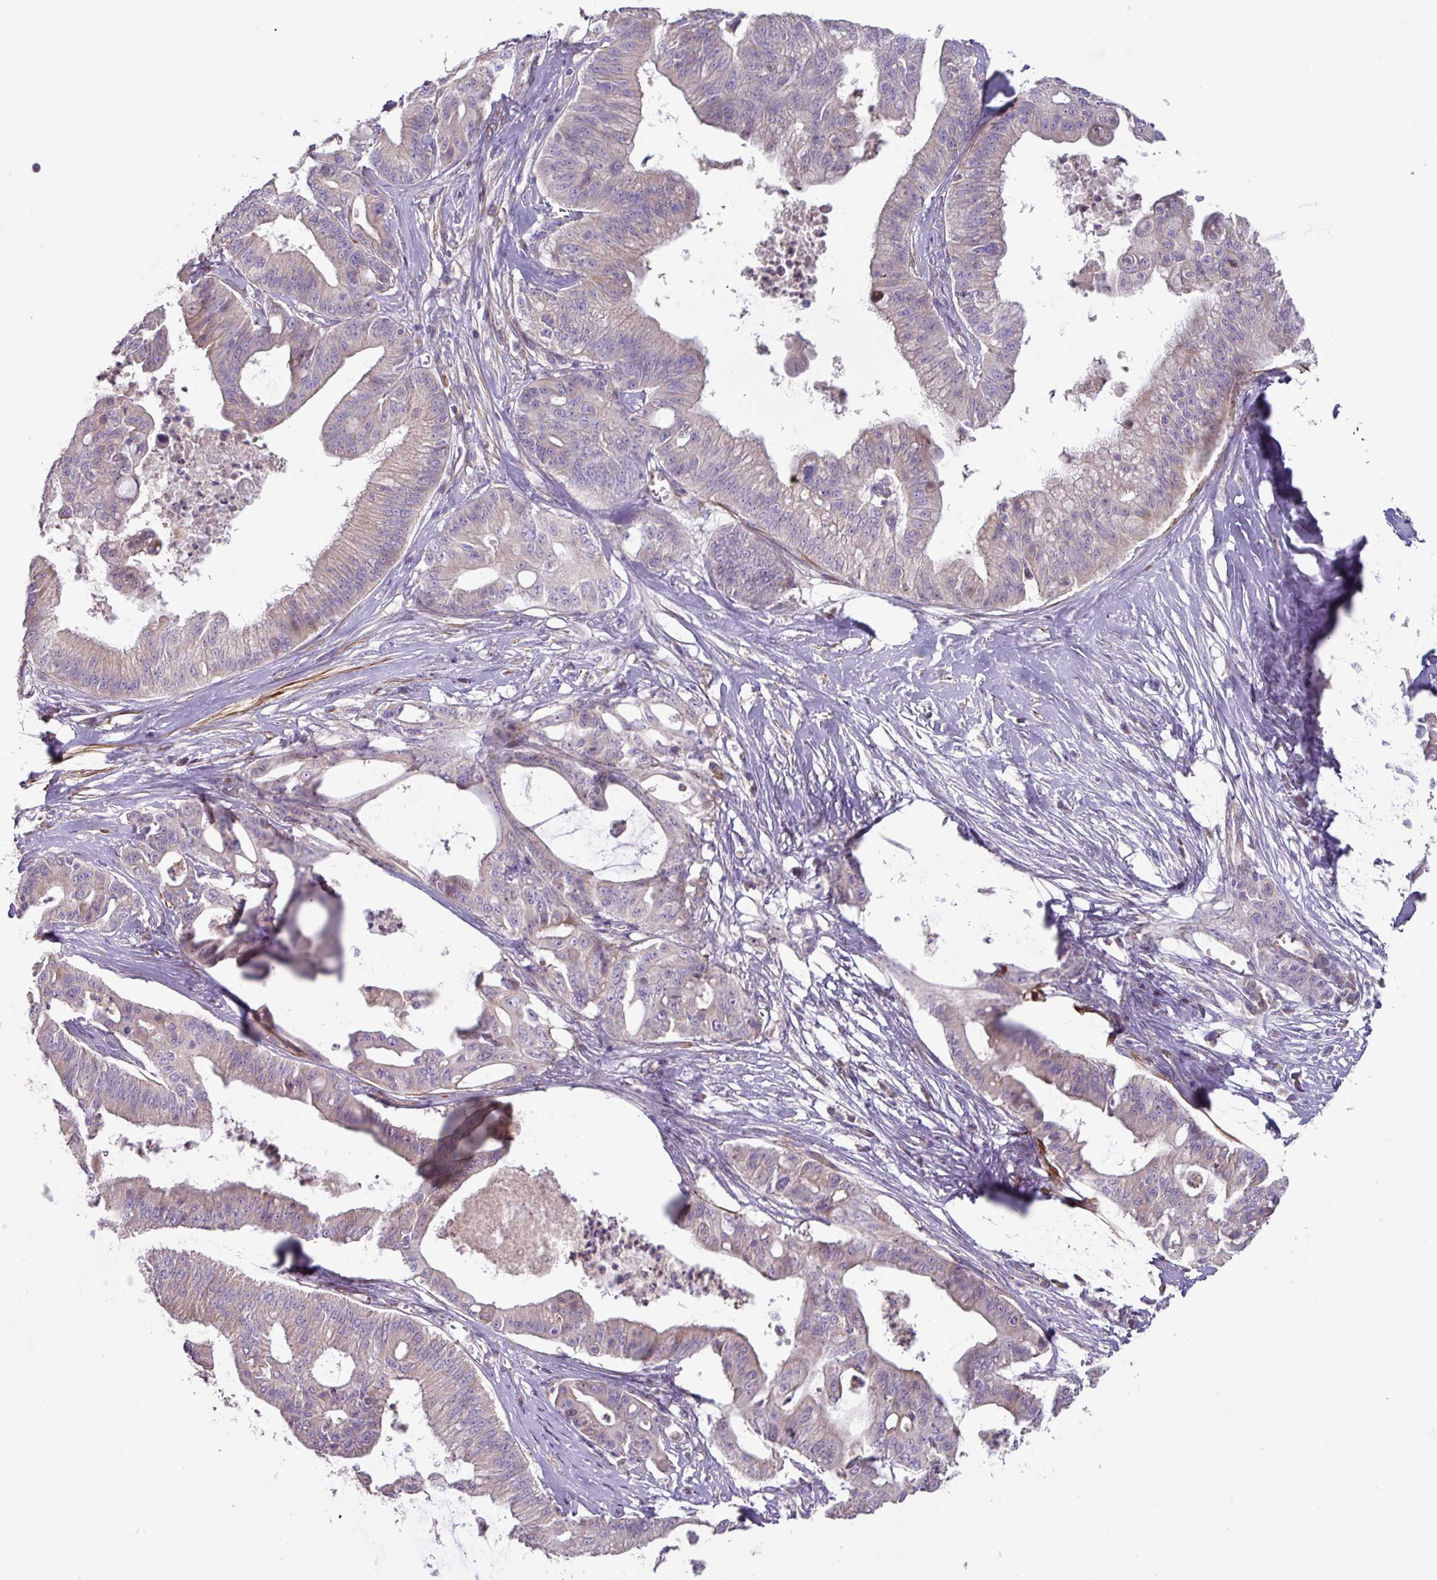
{"staining": {"intensity": "weak", "quantity": "<25%", "location": "cytoplasmic/membranous"}, "tissue": "ovarian cancer", "cell_type": "Tumor cells", "image_type": "cancer", "snomed": [{"axis": "morphology", "description": "Cystadenocarcinoma, mucinous, NOS"}, {"axis": "topography", "description": "Ovary"}], "caption": "This is an IHC histopathology image of mucinous cystadenocarcinoma (ovarian). There is no expression in tumor cells.", "gene": "MRRF", "patient": {"sex": "female", "age": 70}}